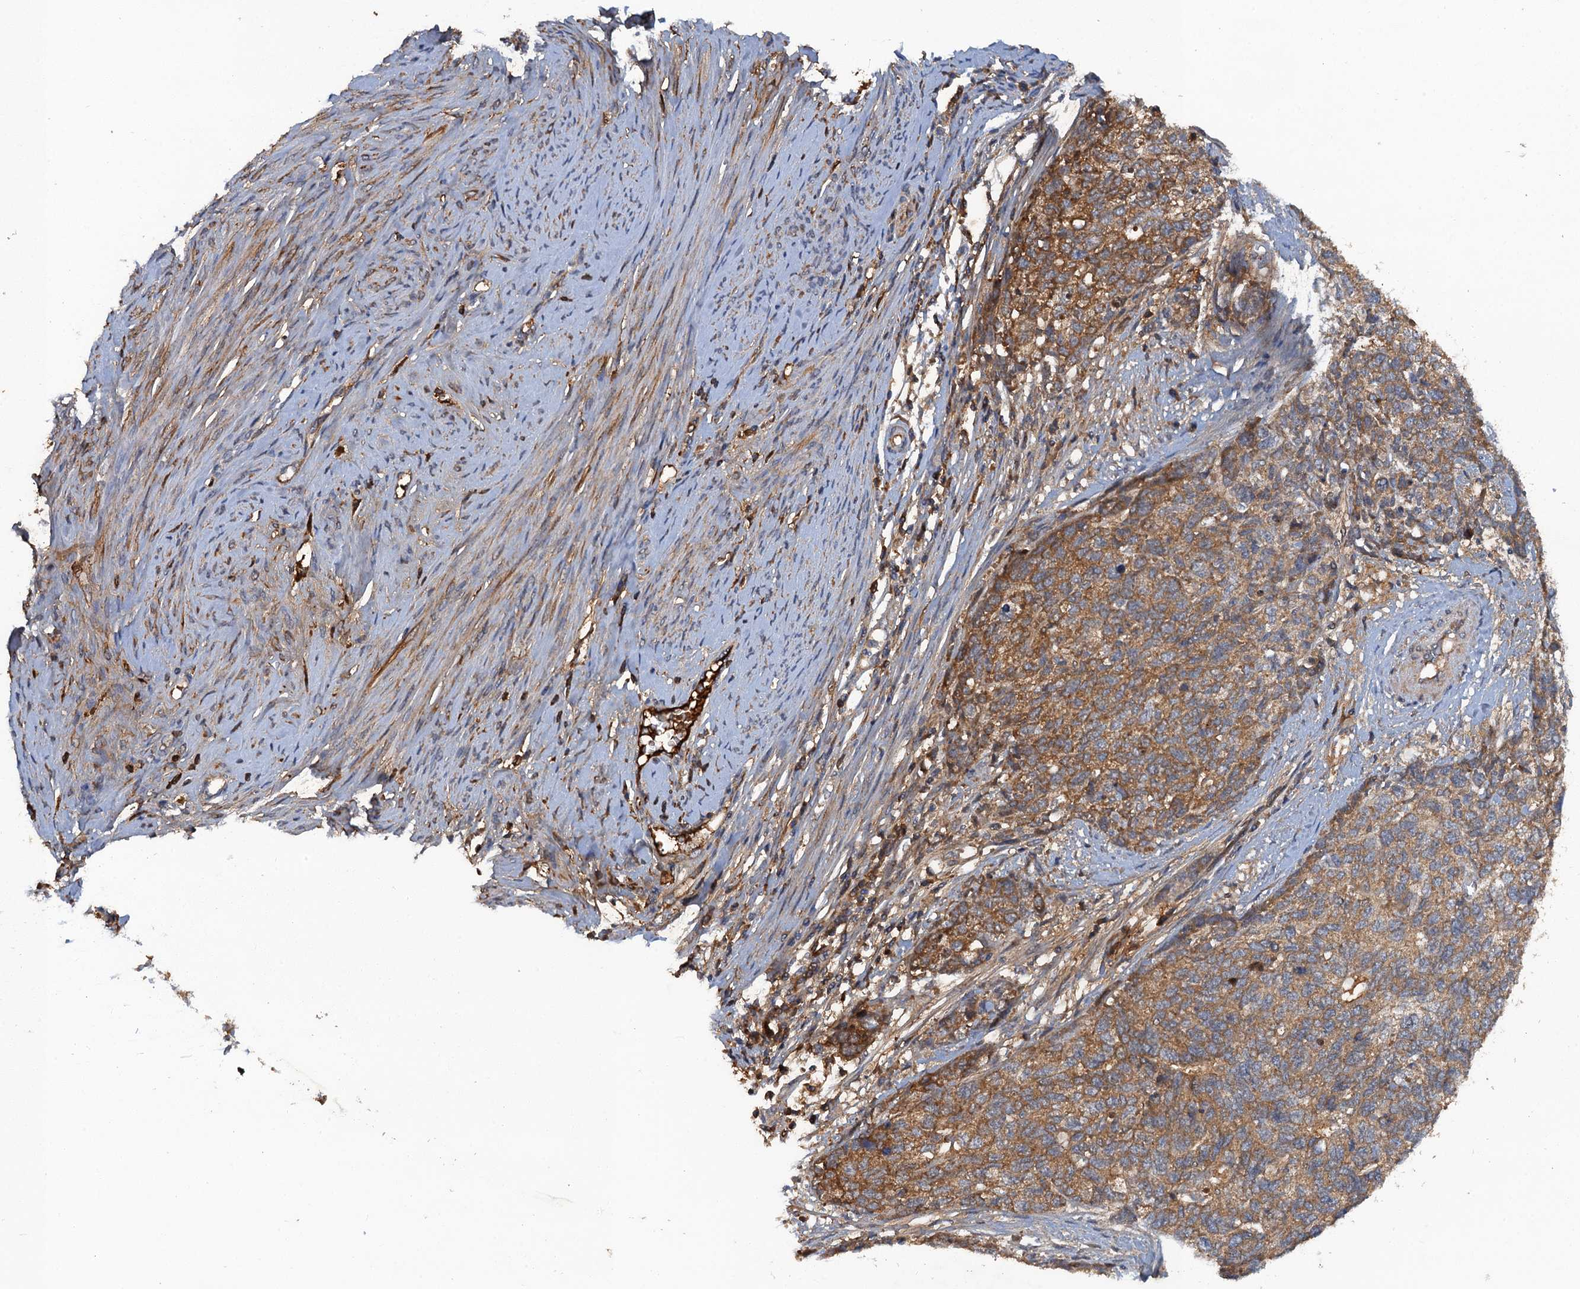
{"staining": {"intensity": "moderate", "quantity": ">75%", "location": "cytoplasmic/membranous"}, "tissue": "cervical cancer", "cell_type": "Tumor cells", "image_type": "cancer", "snomed": [{"axis": "morphology", "description": "Squamous cell carcinoma, NOS"}, {"axis": "topography", "description": "Cervix"}], "caption": "The micrograph demonstrates immunohistochemical staining of cervical cancer. There is moderate cytoplasmic/membranous staining is appreciated in about >75% of tumor cells. Nuclei are stained in blue.", "gene": "HAPLN3", "patient": {"sex": "female", "age": 63}}